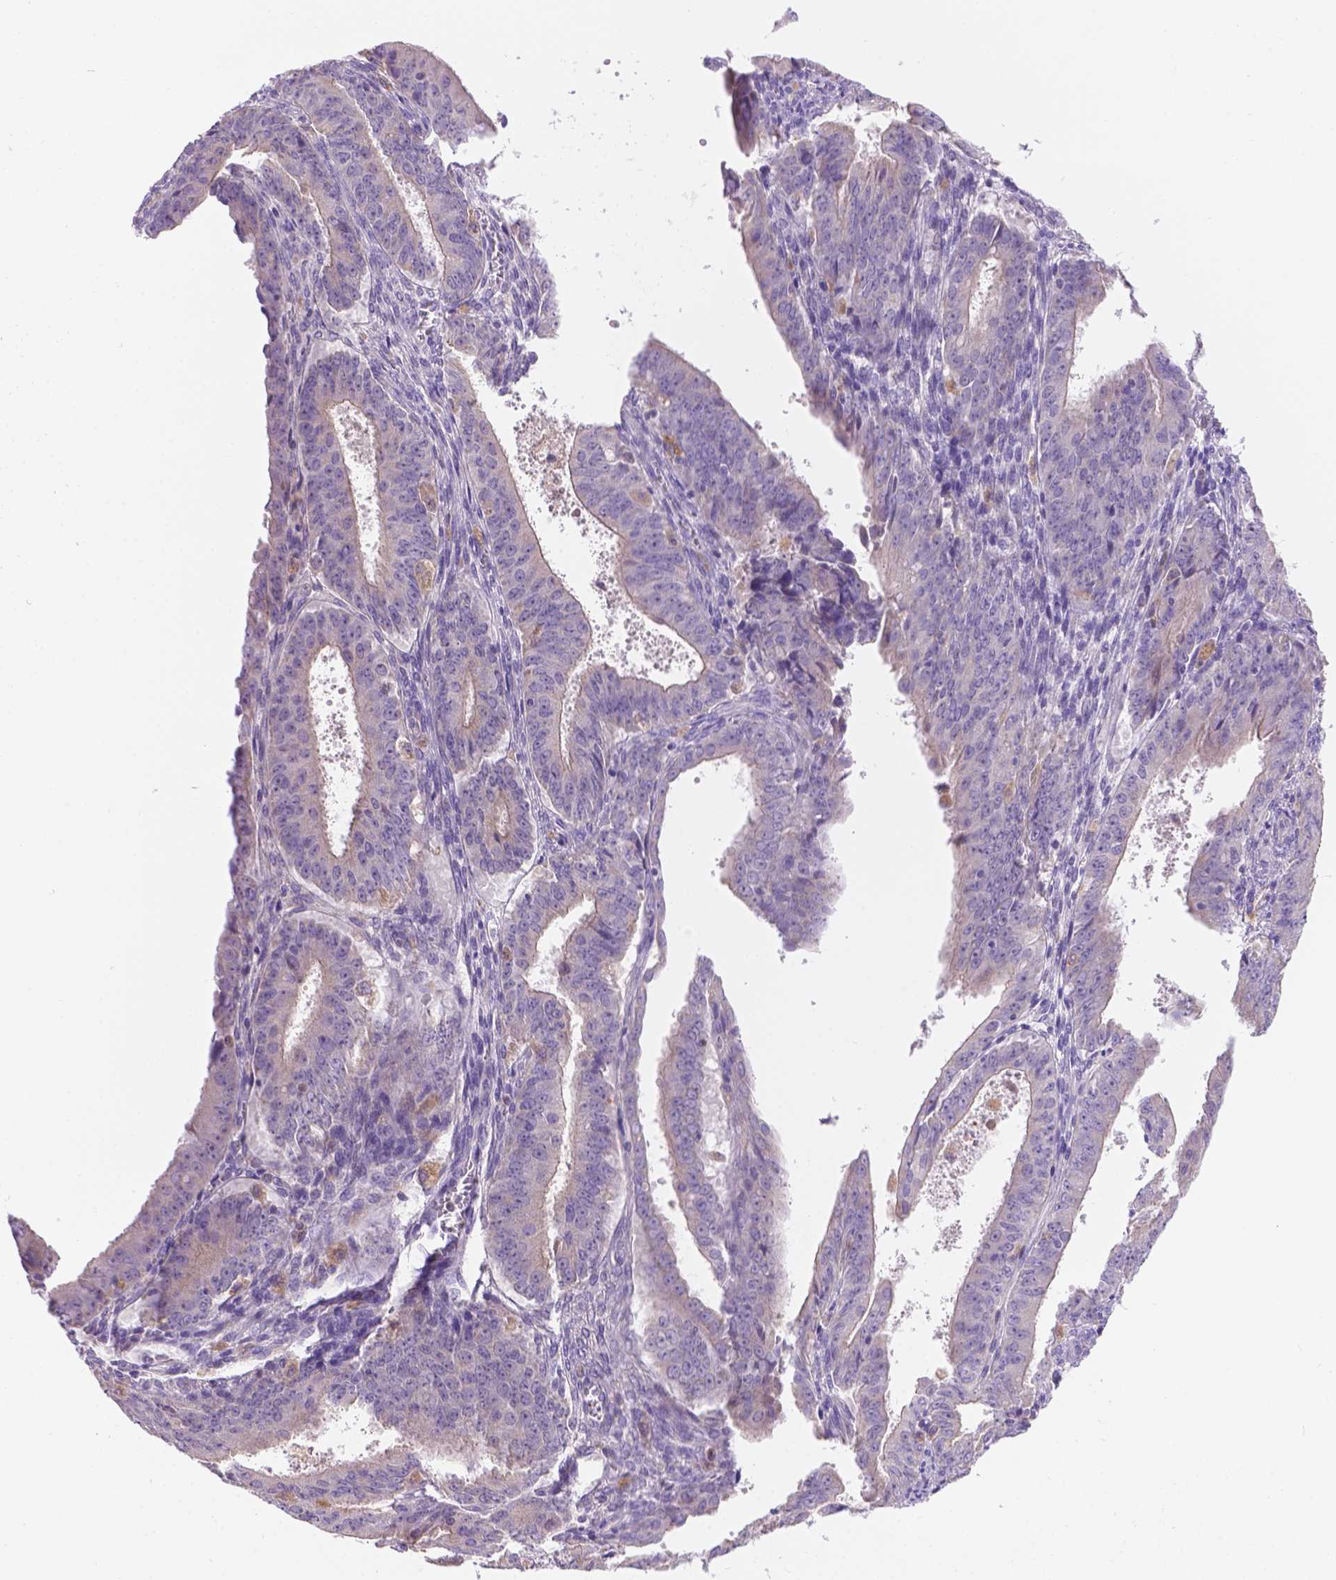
{"staining": {"intensity": "negative", "quantity": "none", "location": "none"}, "tissue": "ovarian cancer", "cell_type": "Tumor cells", "image_type": "cancer", "snomed": [{"axis": "morphology", "description": "Carcinoma, endometroid"}, {"axis": "topography", "description": "Ovary"}], "caption": "Immunohistochemistry of ovarian cancer (endometroid carcinoma) exhibits no expression in tumor cells.", "gene": "CDH7", "patient": {"sex": "female", "age": 42}}